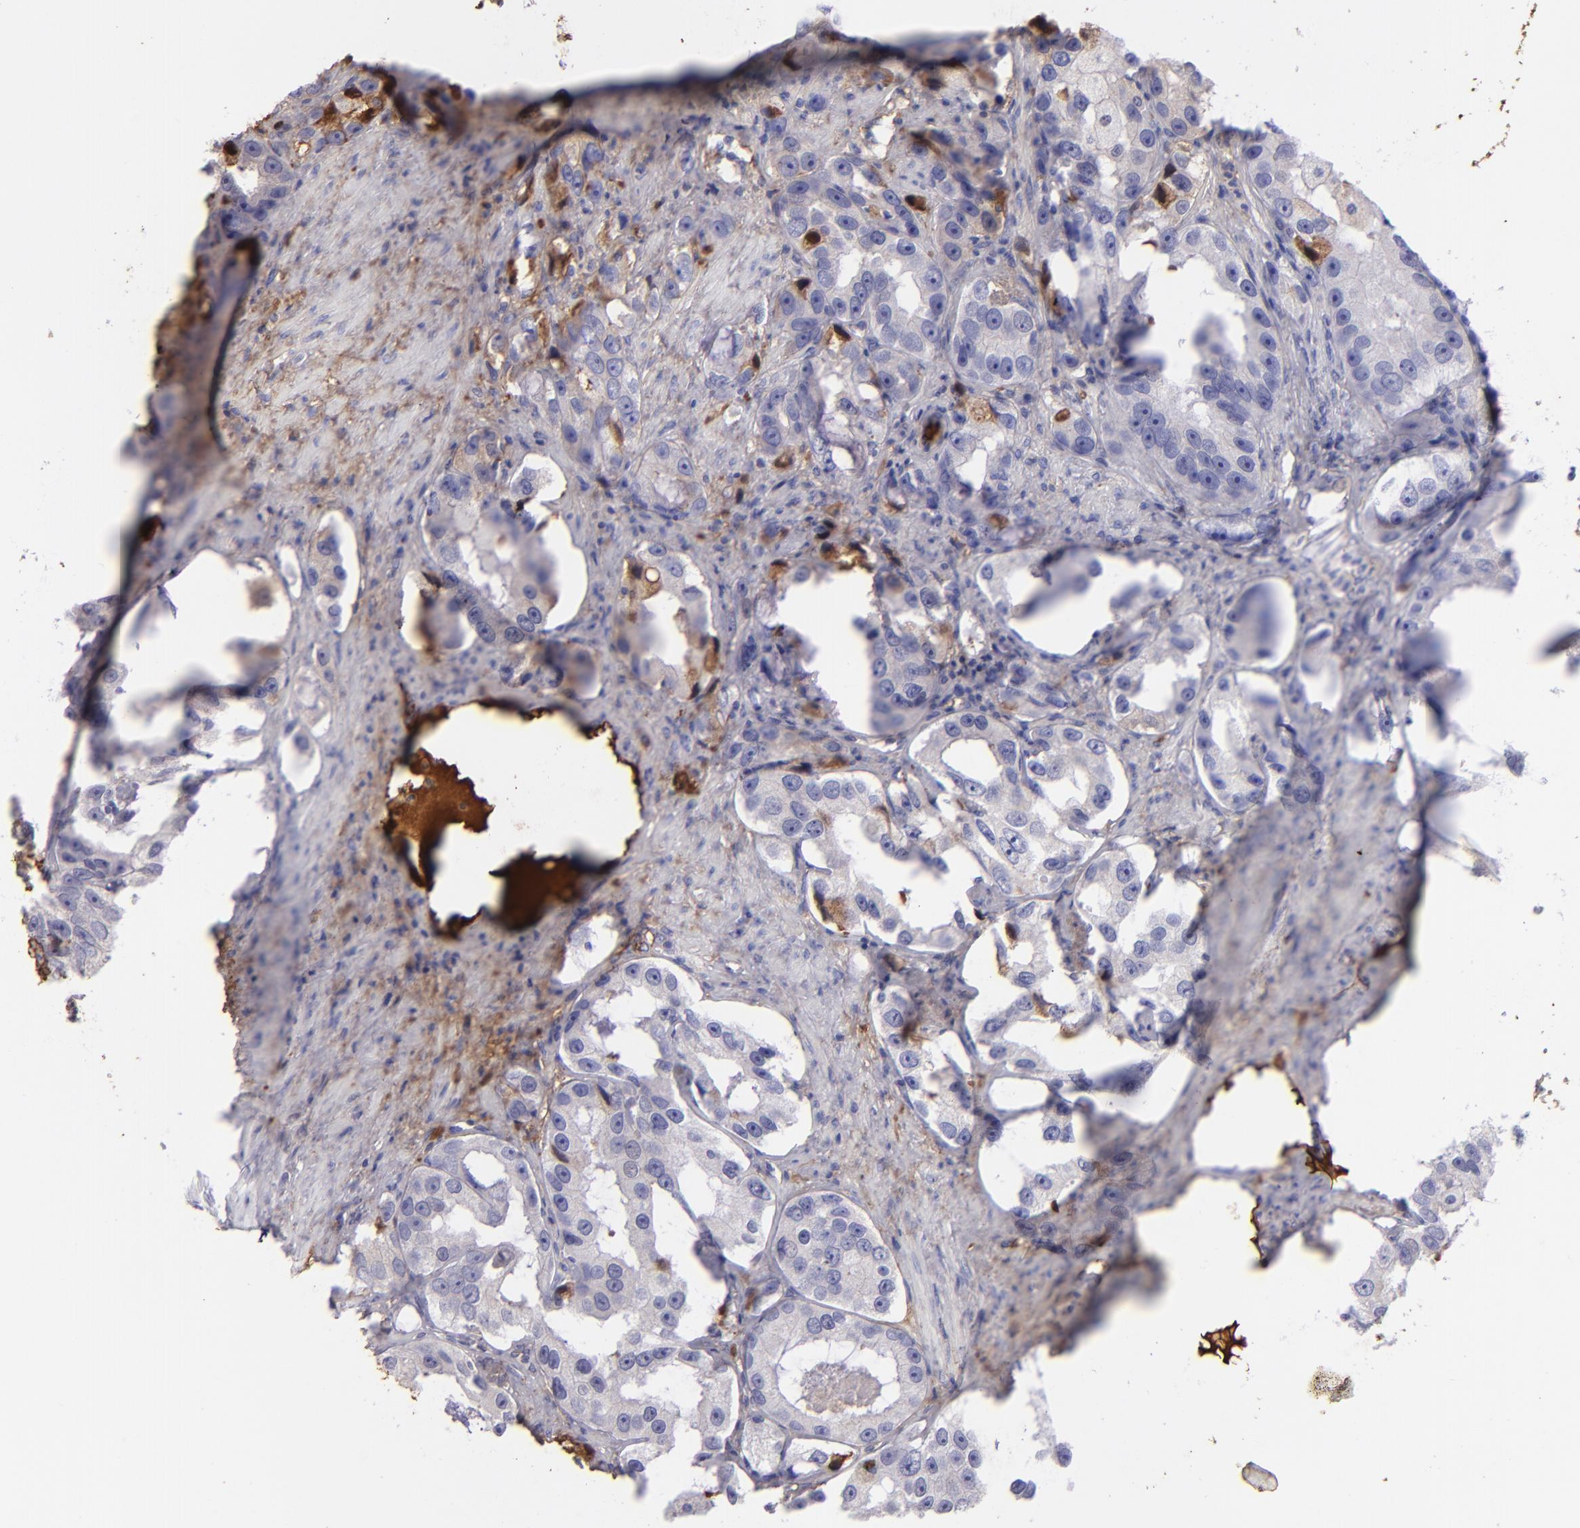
{"staining": {"intensity": "strong", "quantity": "<25%", "location": "cytoplasmic/membranous"}, "tissue": "prostate cancer", "cell_type": "Tumor cells", "image_type": "cancer", "snomed": [{"axis": "morphology", "description": "Adenocarcinoma, High grade"}, {"axis": "topography", "description": "Prostate"}], "caption": "Prostate high-grade adenocarcinoma stained with a protein marker shows strong staining in tumor cells.", "gene": "FGB", "patient": {"sex": "male", "age": 63}}